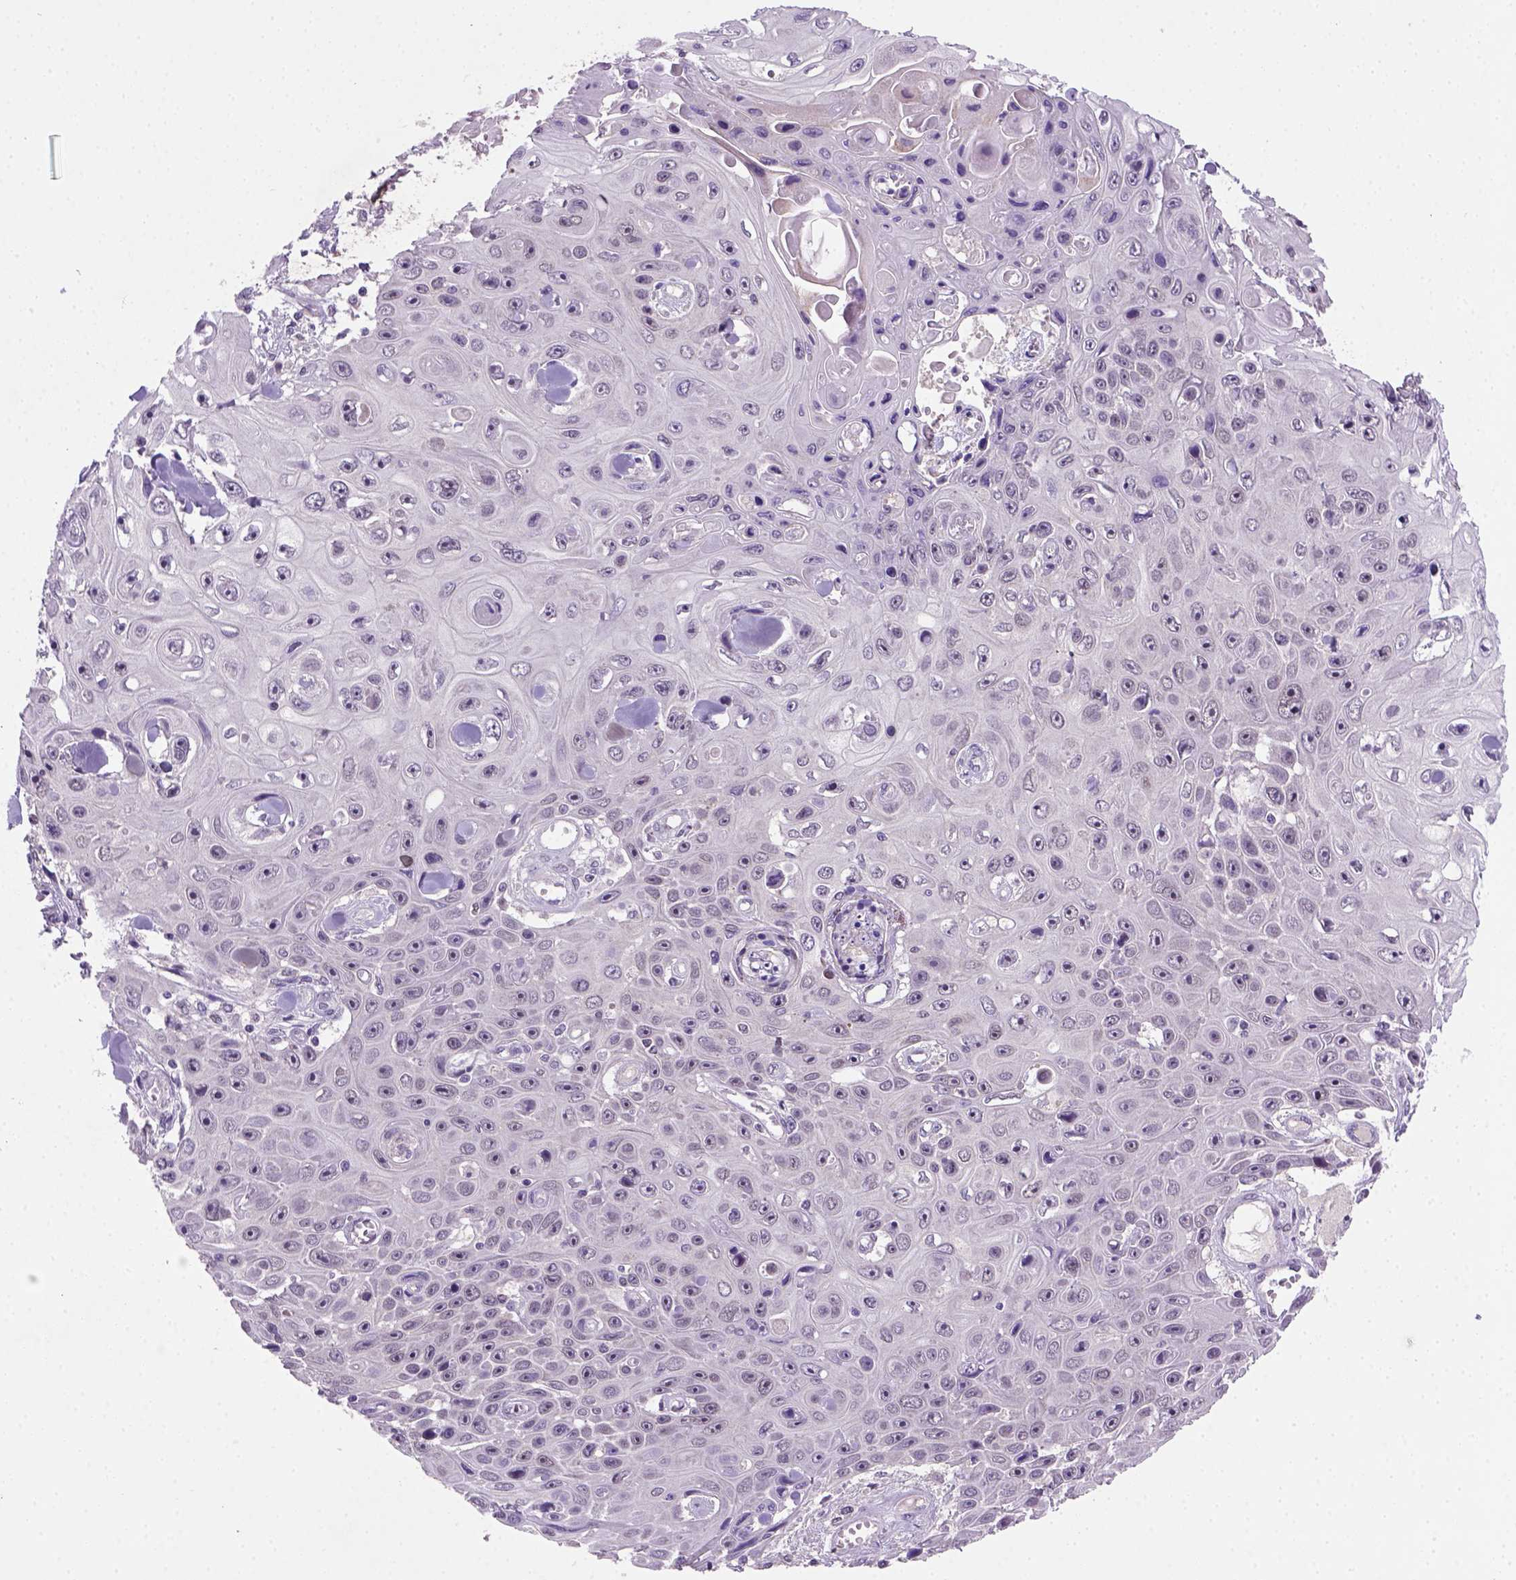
{"staining": {"intensity": "moderate", "quantity": "<25%", "location": "nuclear"}, "tissue": "skin cancer", "cell_type": "Tumor cells", "image_type": "cancer", "snomed": [{"axis": "morphology", "description": "Squamous cell carcinoma, NOS"}, {"axis": "topography", "description": "Skin"}], "caption": "Immunohistochemical staining of human skin cancer (squamous cell carcinoma) demonstrates moderate nuclear protein positivity in approximately <25% of tumor cells.", "gene": "MGMT", "patient": {"sex": "male", "age": 82}}